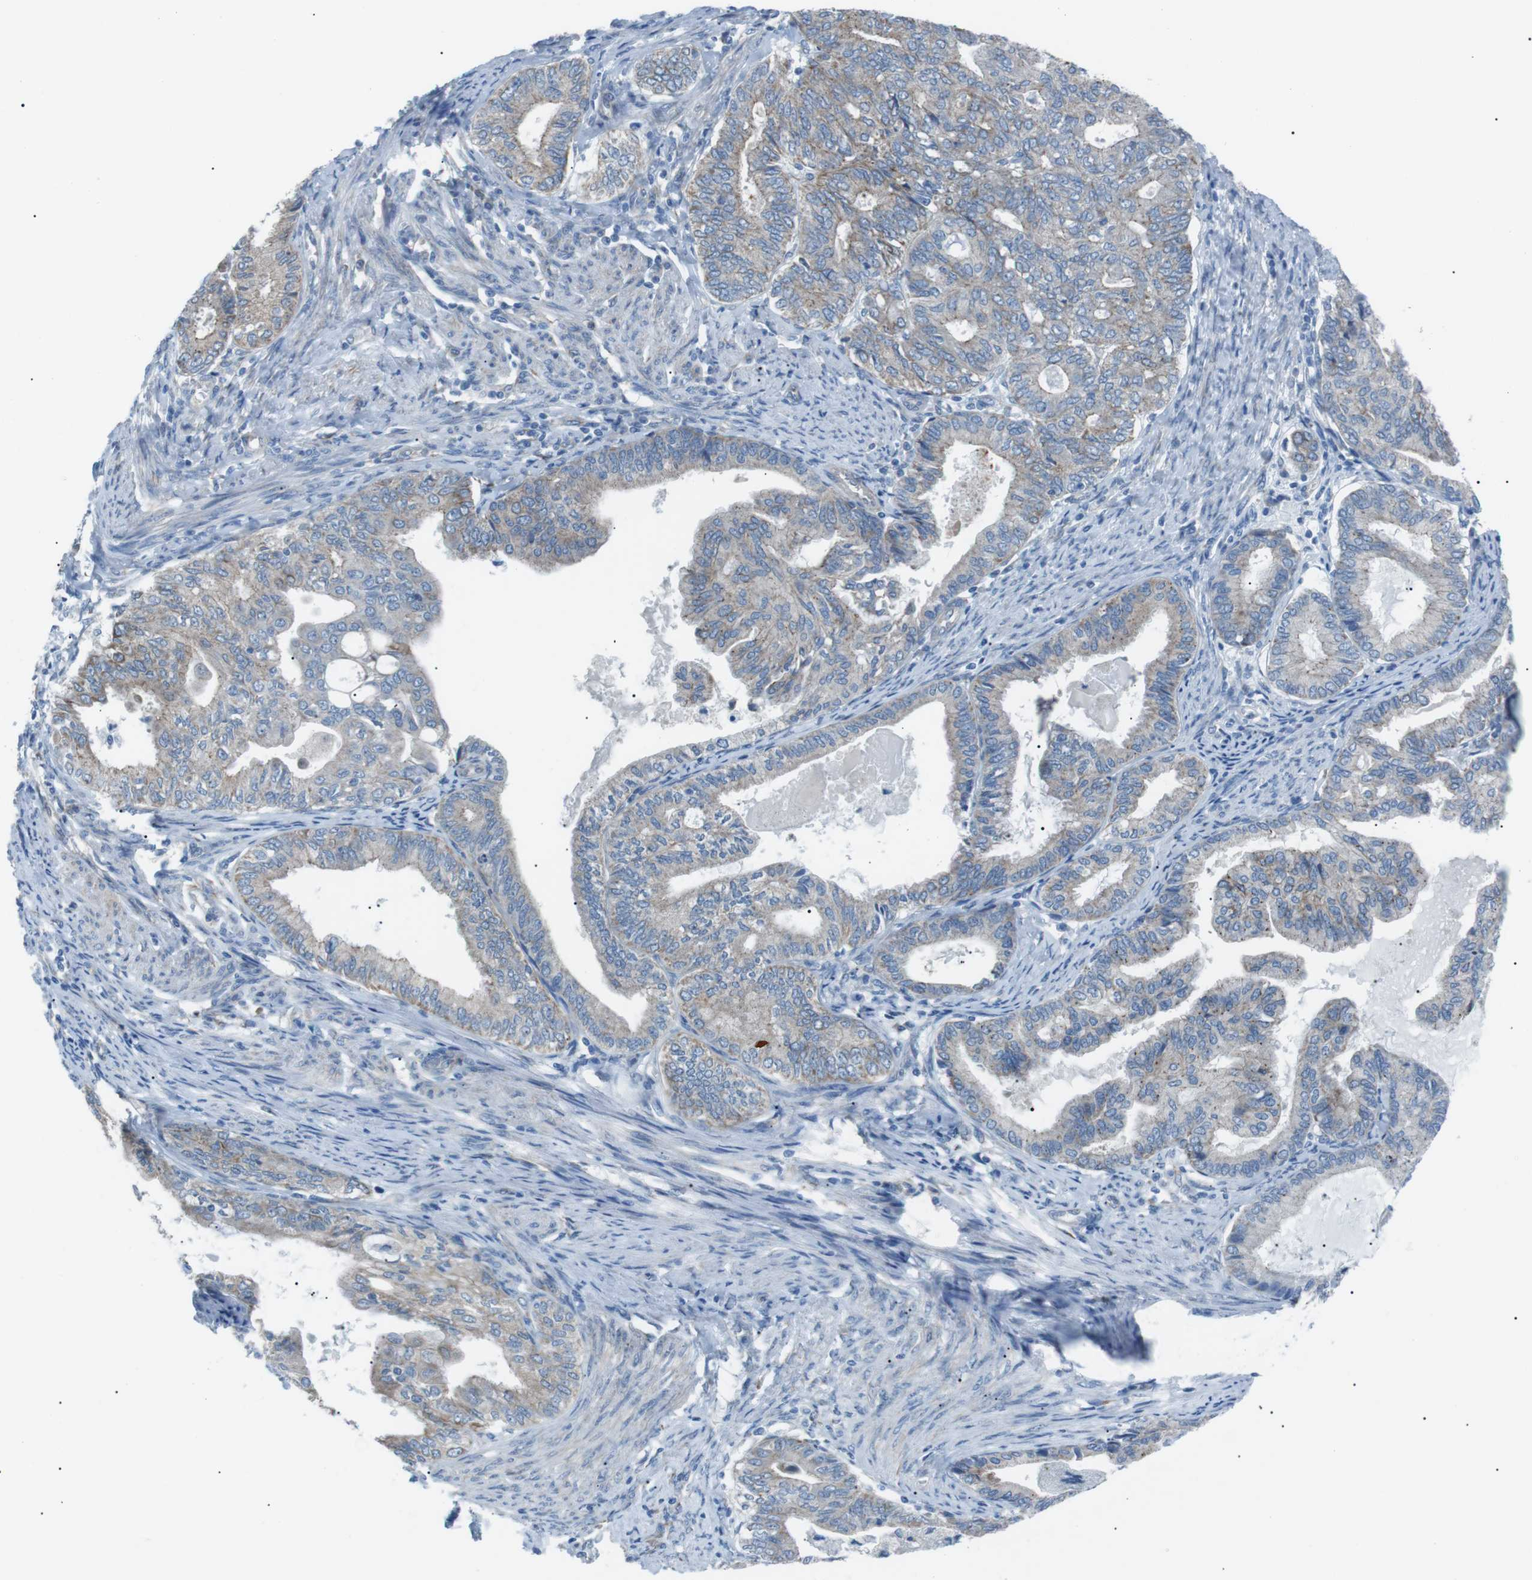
{"staining": {"intensity": "weak", "quantity": ">75%", "location": "cytoplasmic/membranous"}, "tissue": "endometrial cancer", "cell_type": "Tumor cells", "image_type": "cancer", "snomed": [{"axis": "morphology", "description": "Adenocarcinoma, NOS"}, {"axis": "topography", "description": "Endometrium"}], "caption": "Endometrial cancer tissue demonstrates weak cytoplasmic/membranous expression in about >75% of tumor cells, visualized by immunohistochemistry. Nuclei are stained in blue.", "gene": "MTARC2", "patient": {"sex": "female", "age": 86}}